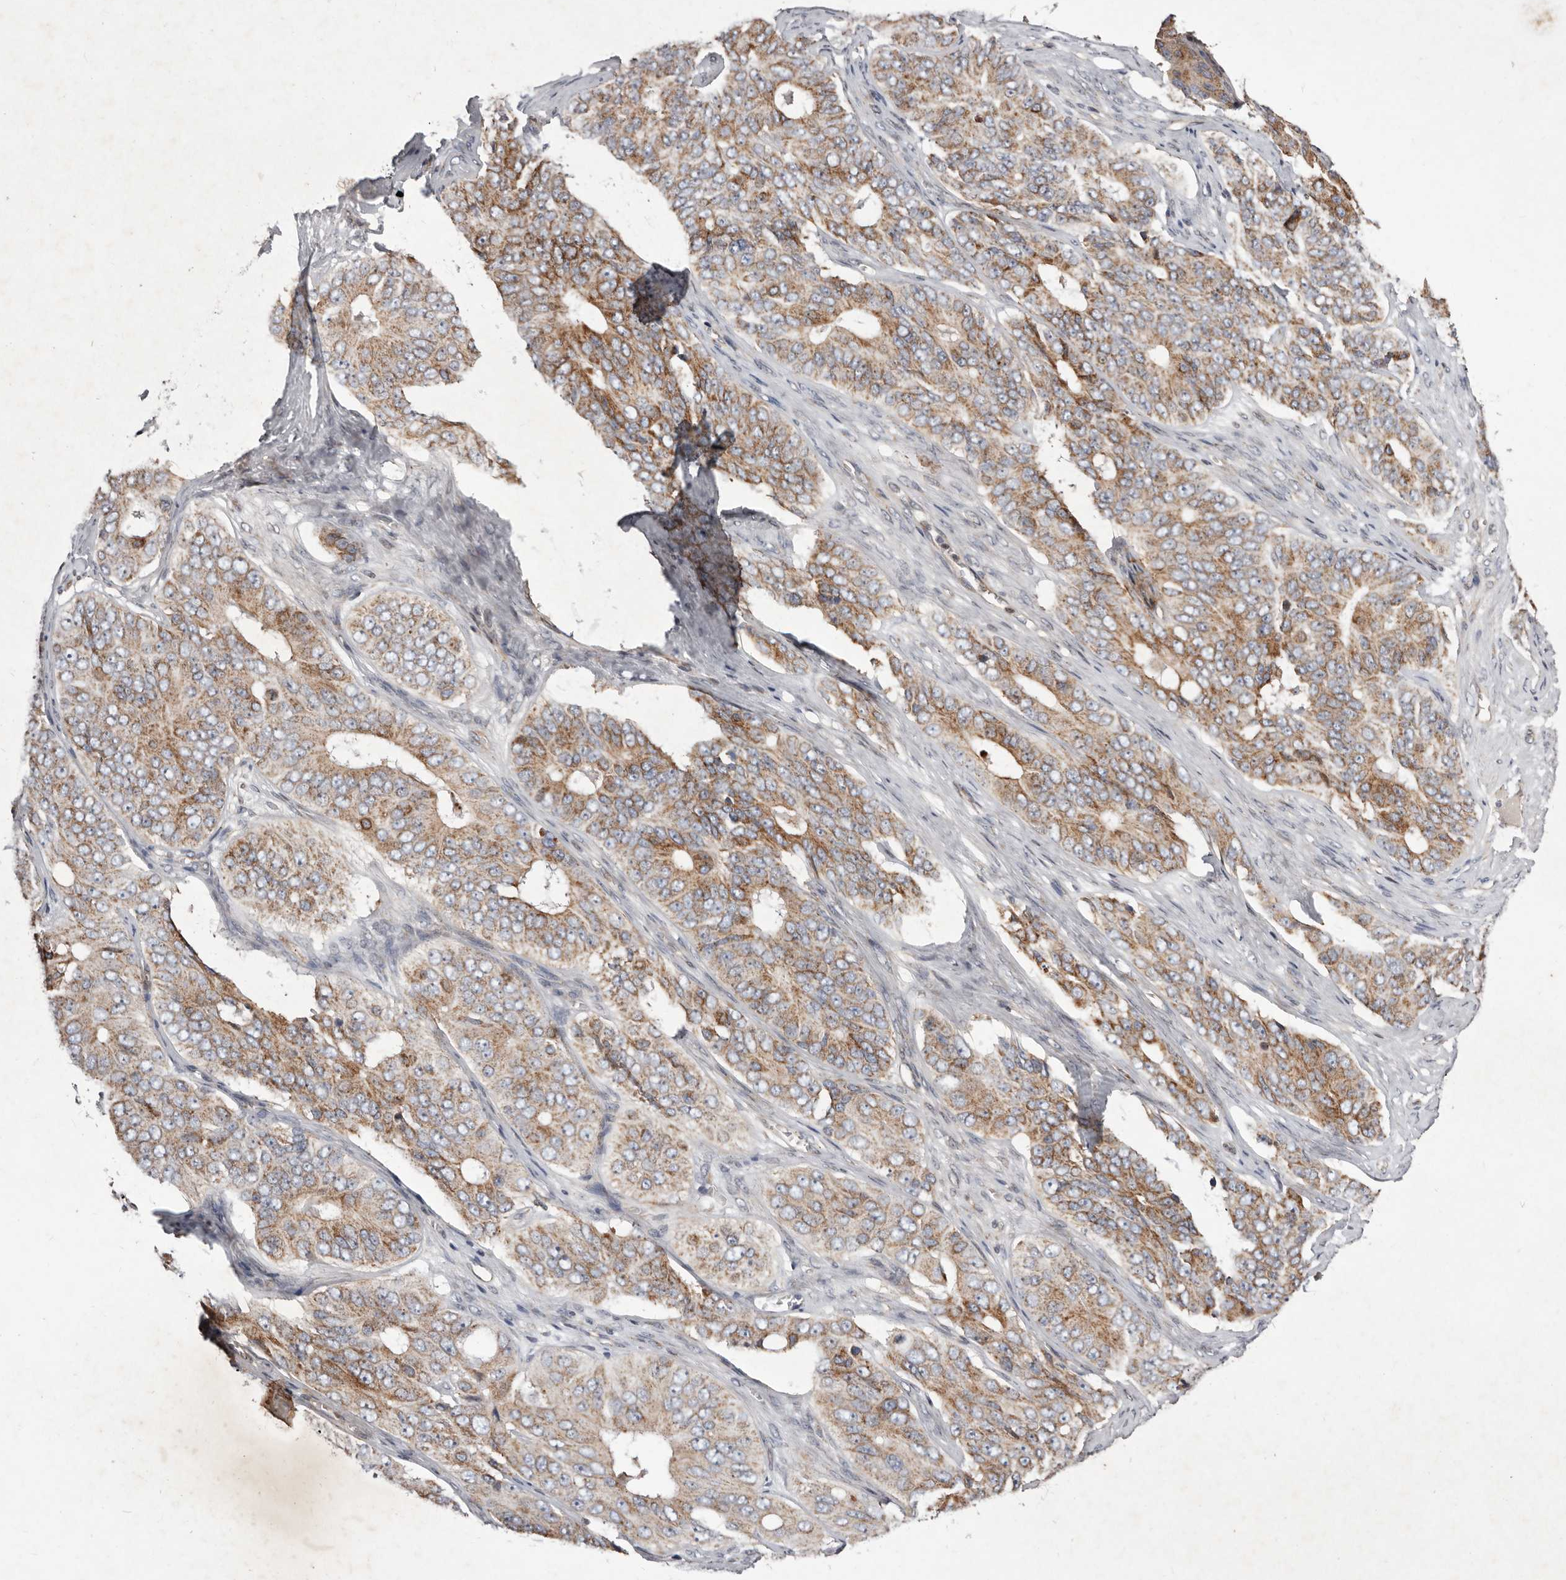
{"staining": {"intensity": "moderate", "quantity": ">75%", "location": "cytoplasmic/membranous"}, "tissue": "ovarian cancer", "cell_type": "Tumor cells", "image_type": "cancer", "snomed": [{"axis": "morphology", "description": "Carcinoma, endometroid"}, {"axis": "topography", "description": "Ovary"}], "caption": "Immunohistochemistry (DAB (3,3'-diaminobenzidine)) staining of ovarian cancer demonstrates moderate cytoplasmic/membranous protein staining in approximately >75% of tumor cells.", "gene": "TIMM17B", "patient": {"sex": "female", "age": 51}}